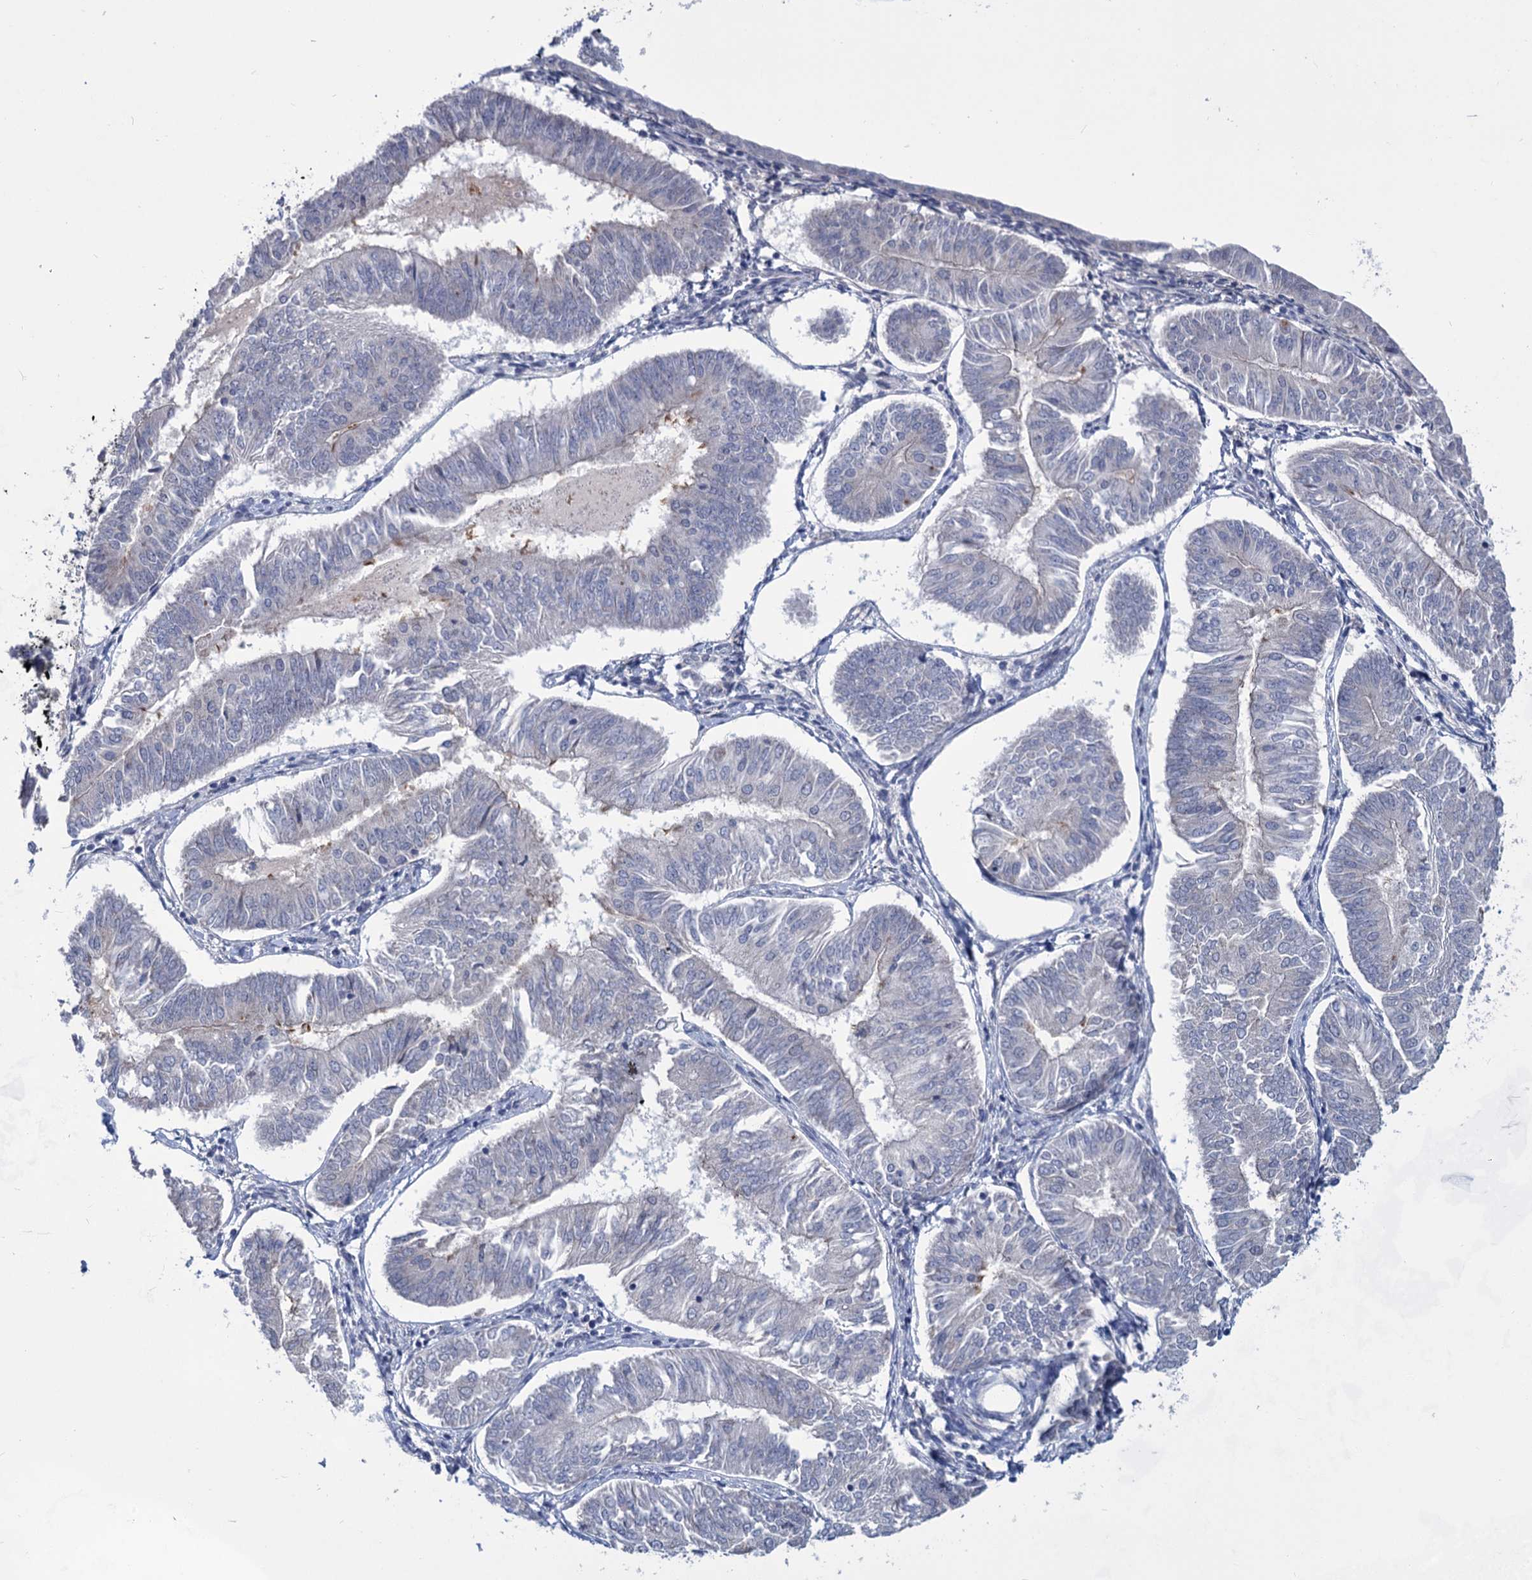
{"staining": {"intensity": "negative", "quantity": "none", "location": "none"}, "tissue": "endometrial cancer", "cell_type": "Tumor cells", "image_type": "cancer", "snomed": [{"axis": "morphology", "description": "Adenocarcinoma, NOS"}, {"axis": "topography", "description": "Endometrium"}], "caption": "Human adenocarcinoma (endometrial) stained for a protein using immunohistochemistry (IHC) shows no staining in tumor cells.", "gene": "TTC17", "patient": {"sex": "female", "age": 58}}